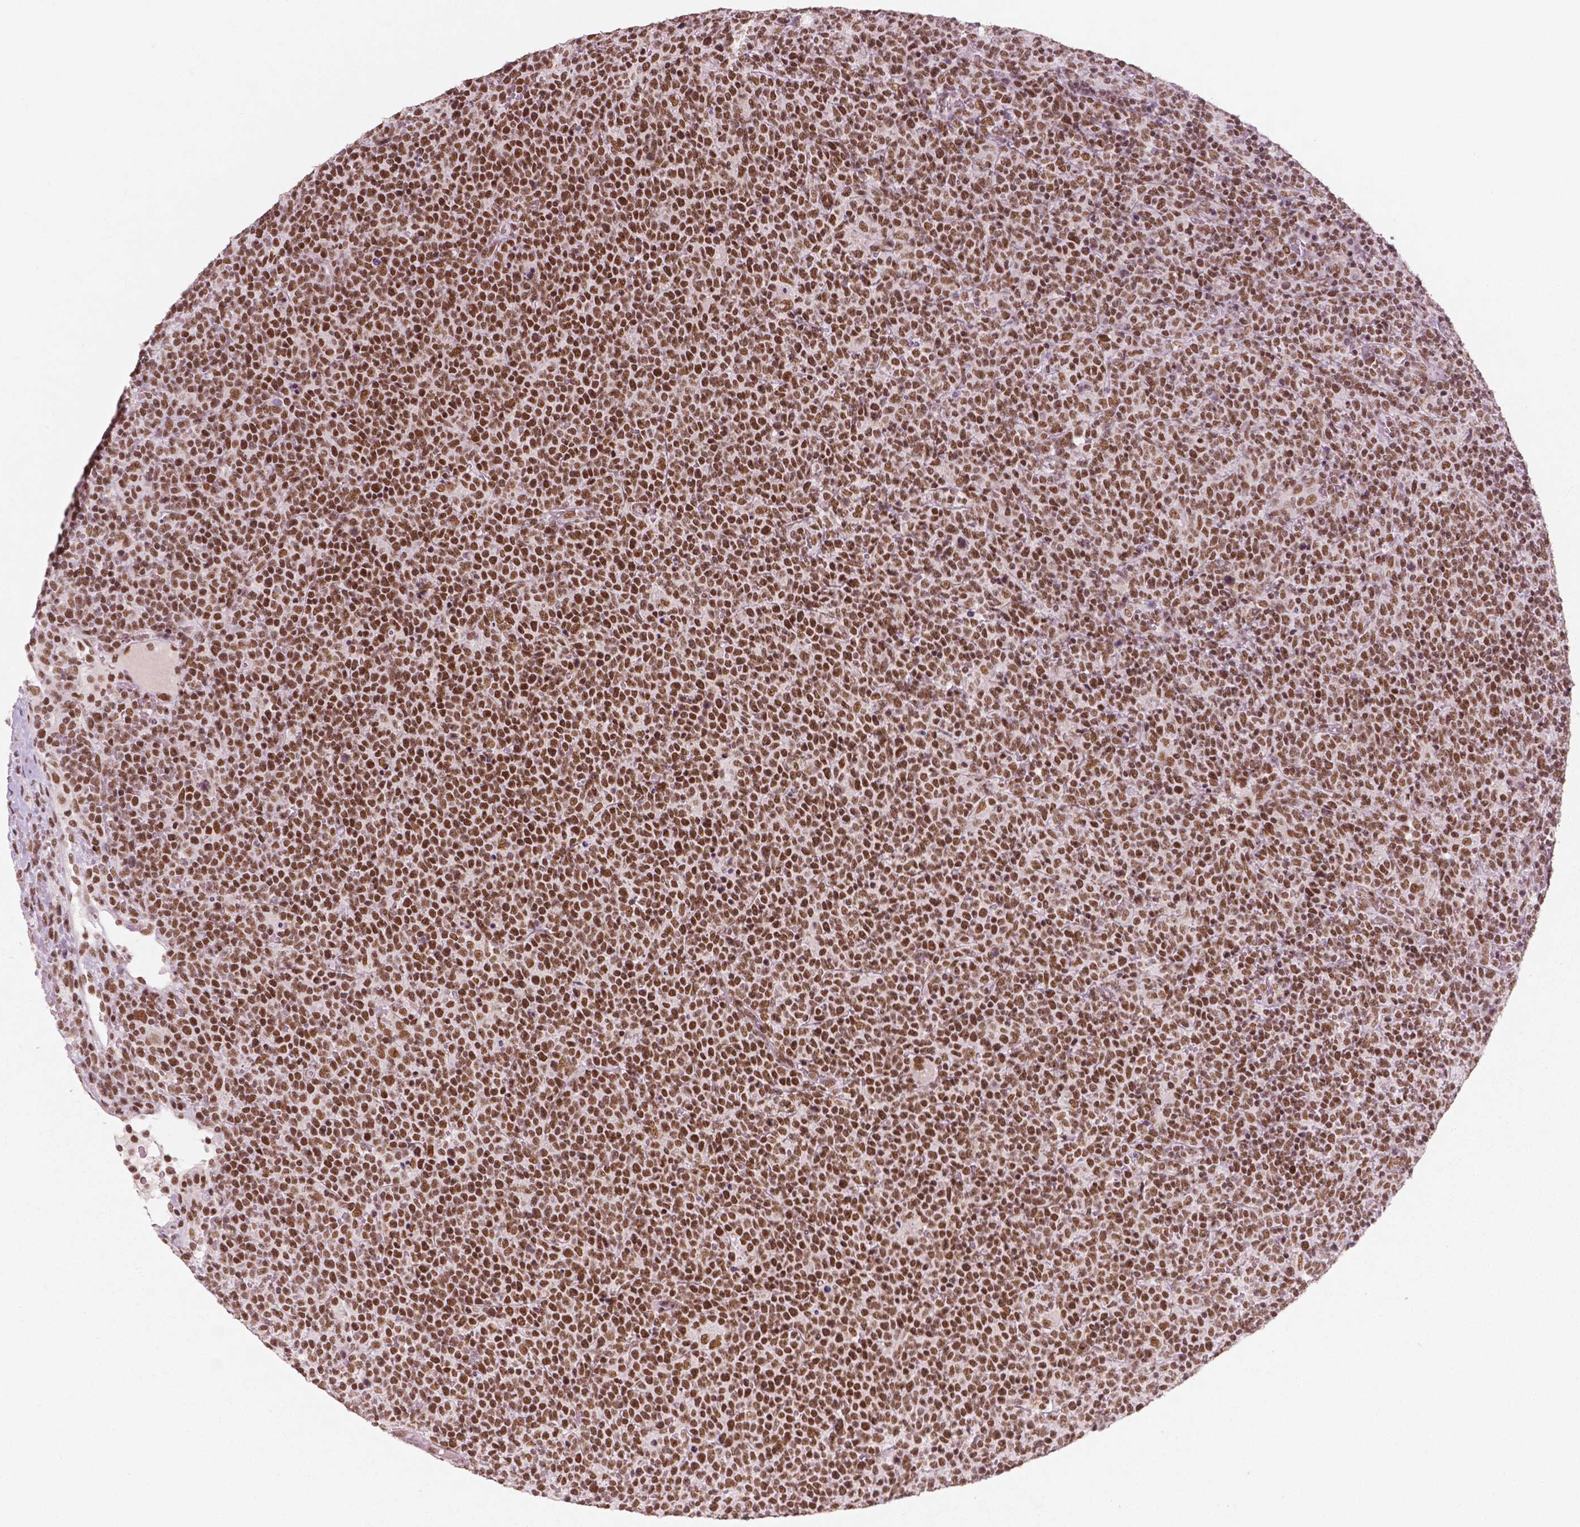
{"staining": {"intensity": "strong", "quantity": ">75%", "location": "nuclear"}, "tissue": "lymphoma", "cell_type": "Tumor cells", "image_type": "cancer", "snomed": [{"axis": "morphology", "description": "Malignant lymphoma, non-Hodgkin's type, High grade"}, {"axis": "topography", "description": "Lymph node"}], "caption": "DAB immunohistochemical staining of human lymphoma exhibits strong nuclear protein staining in about >75% of tumor cells. The protein is shown in brown color, while the nuclei are stained blue.", "gene": "BRD4", "patient": {"sex": "male", "age": 61}}